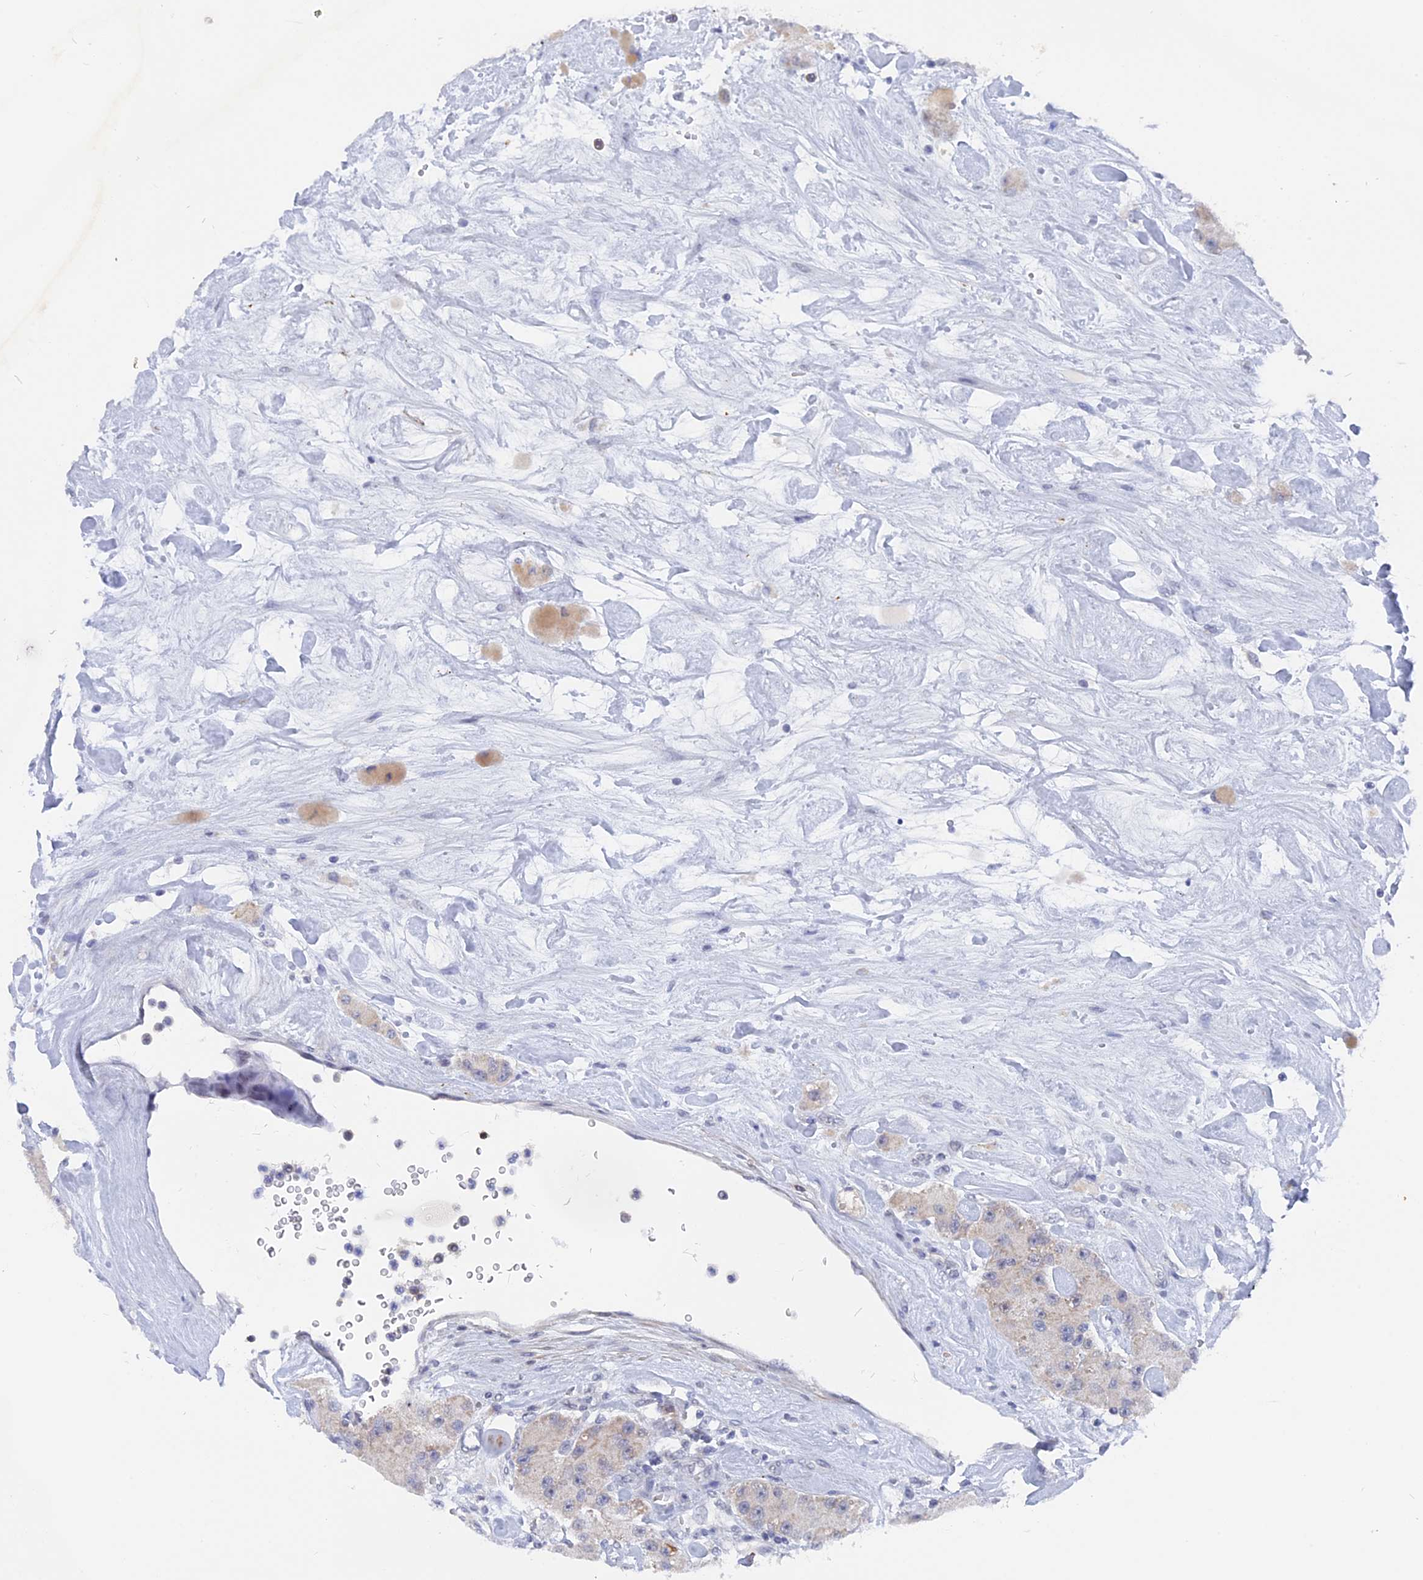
{"staining": {"intensity": "weak", "quantity": "<25%", "location": "cytoplasmic/membranous"}, "tissue": "carcinoid", "cell_type": "Tumor cells", "image_type": "cancer", "snomed": [{"axis": "morphology", "description": "Carcinoid, malignant, NOS"}, {"axis": "topography", "description": "Pancreas"}], "caption": "An image of human carcinoid is negative for staining in tumor cells. (DAB (3,3'-diaminobenzidine) immunohistochemistry with hematoxylin counter stain).", "gene": "BRD2", "patient": {"sex": "male", "age": 41}}